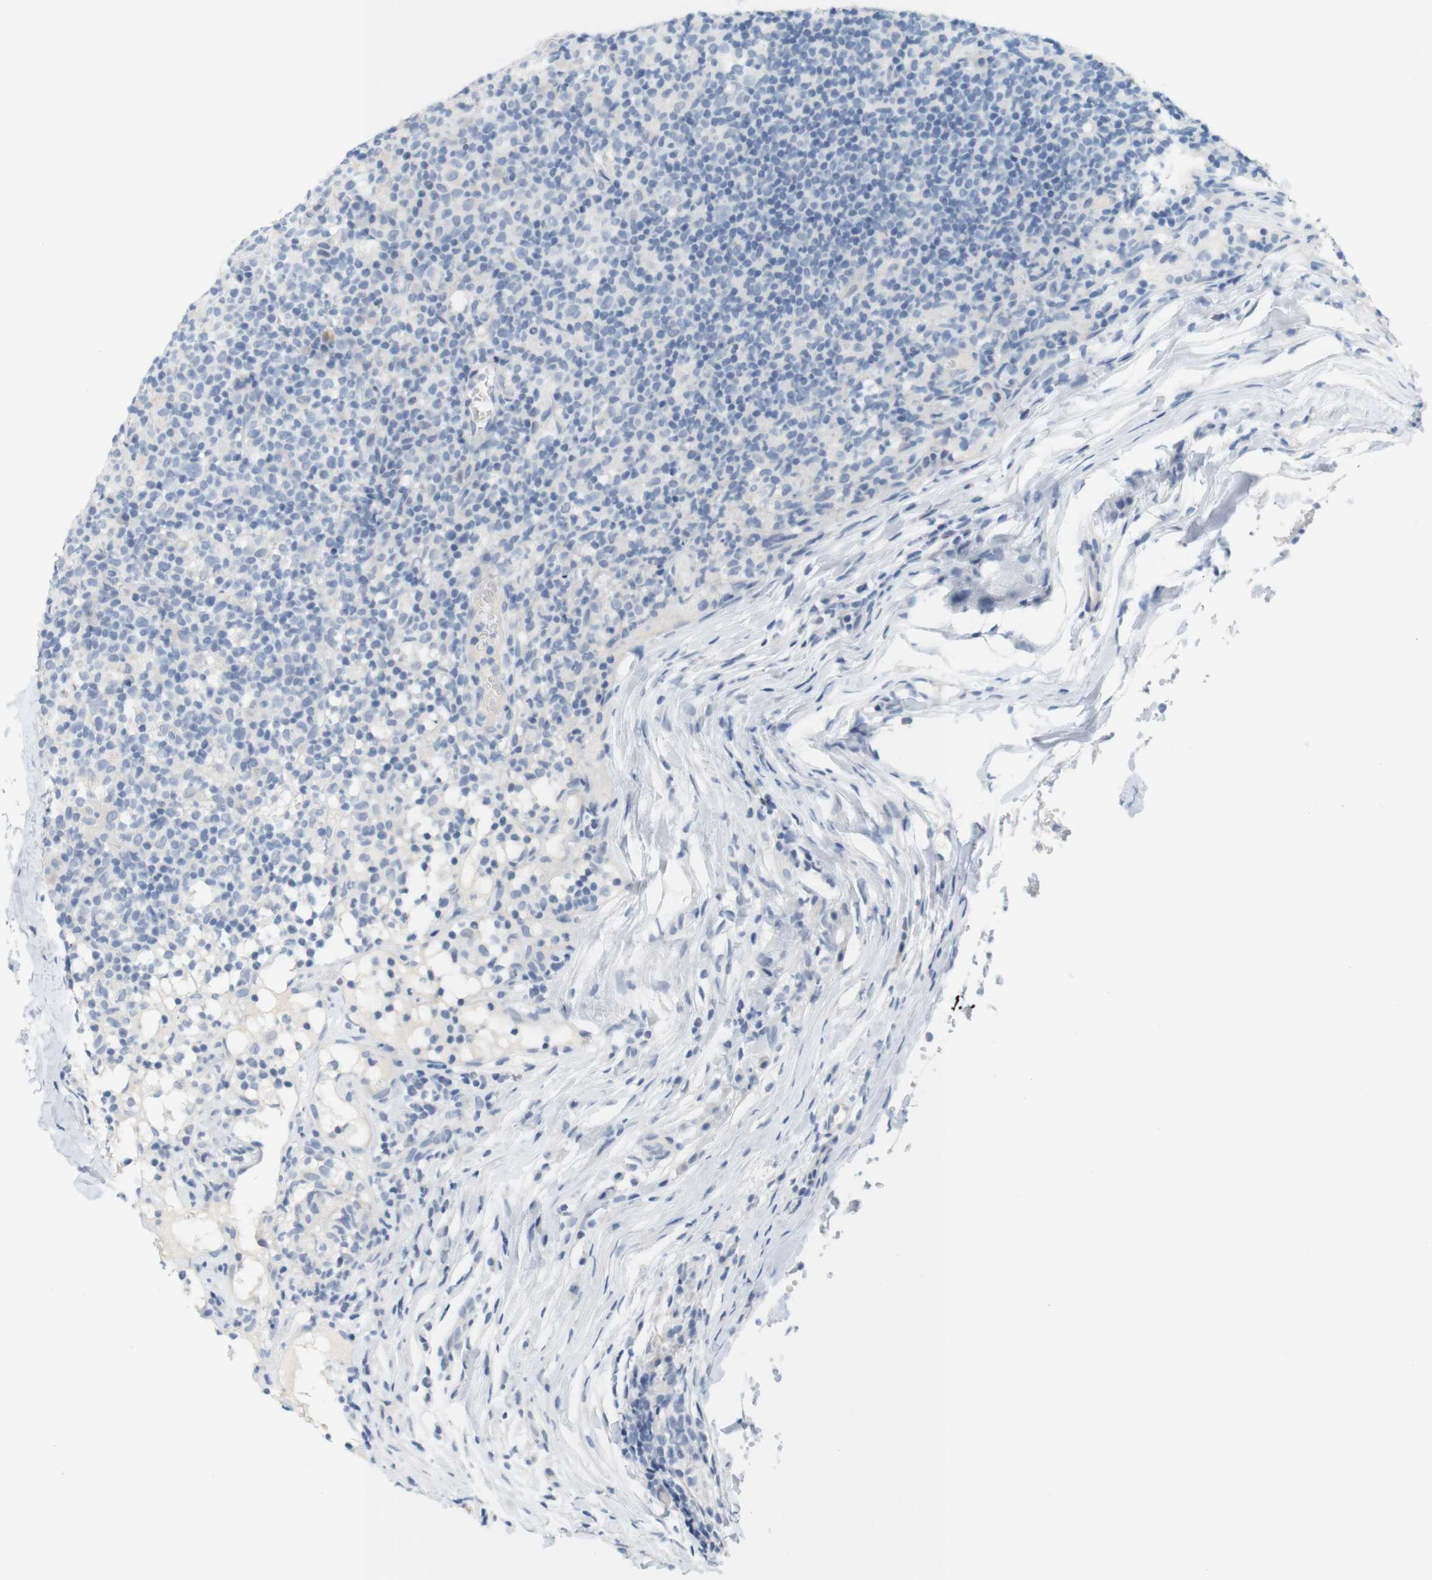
{"staining": {"intensity": "negative", "quantity": "none", "location": "none"}, "tissue": "lymph node", "cell_type": "Germinal center cells", "image_type": "normal", "snomed": [{"axis": "morphology", "description": "Normal tissue, NOS"}, {"axis": "morphology", "description": "Inflammation, NOS"}, {"axis": "topography", "description": "Lymph node"}], "caption": "The immunohistochemistry (IHC) micrograph has no significant positivity in germinal center cells of lymph node.", "gene": "HRH2", "patient": {"sex": "male", "age": 55}}